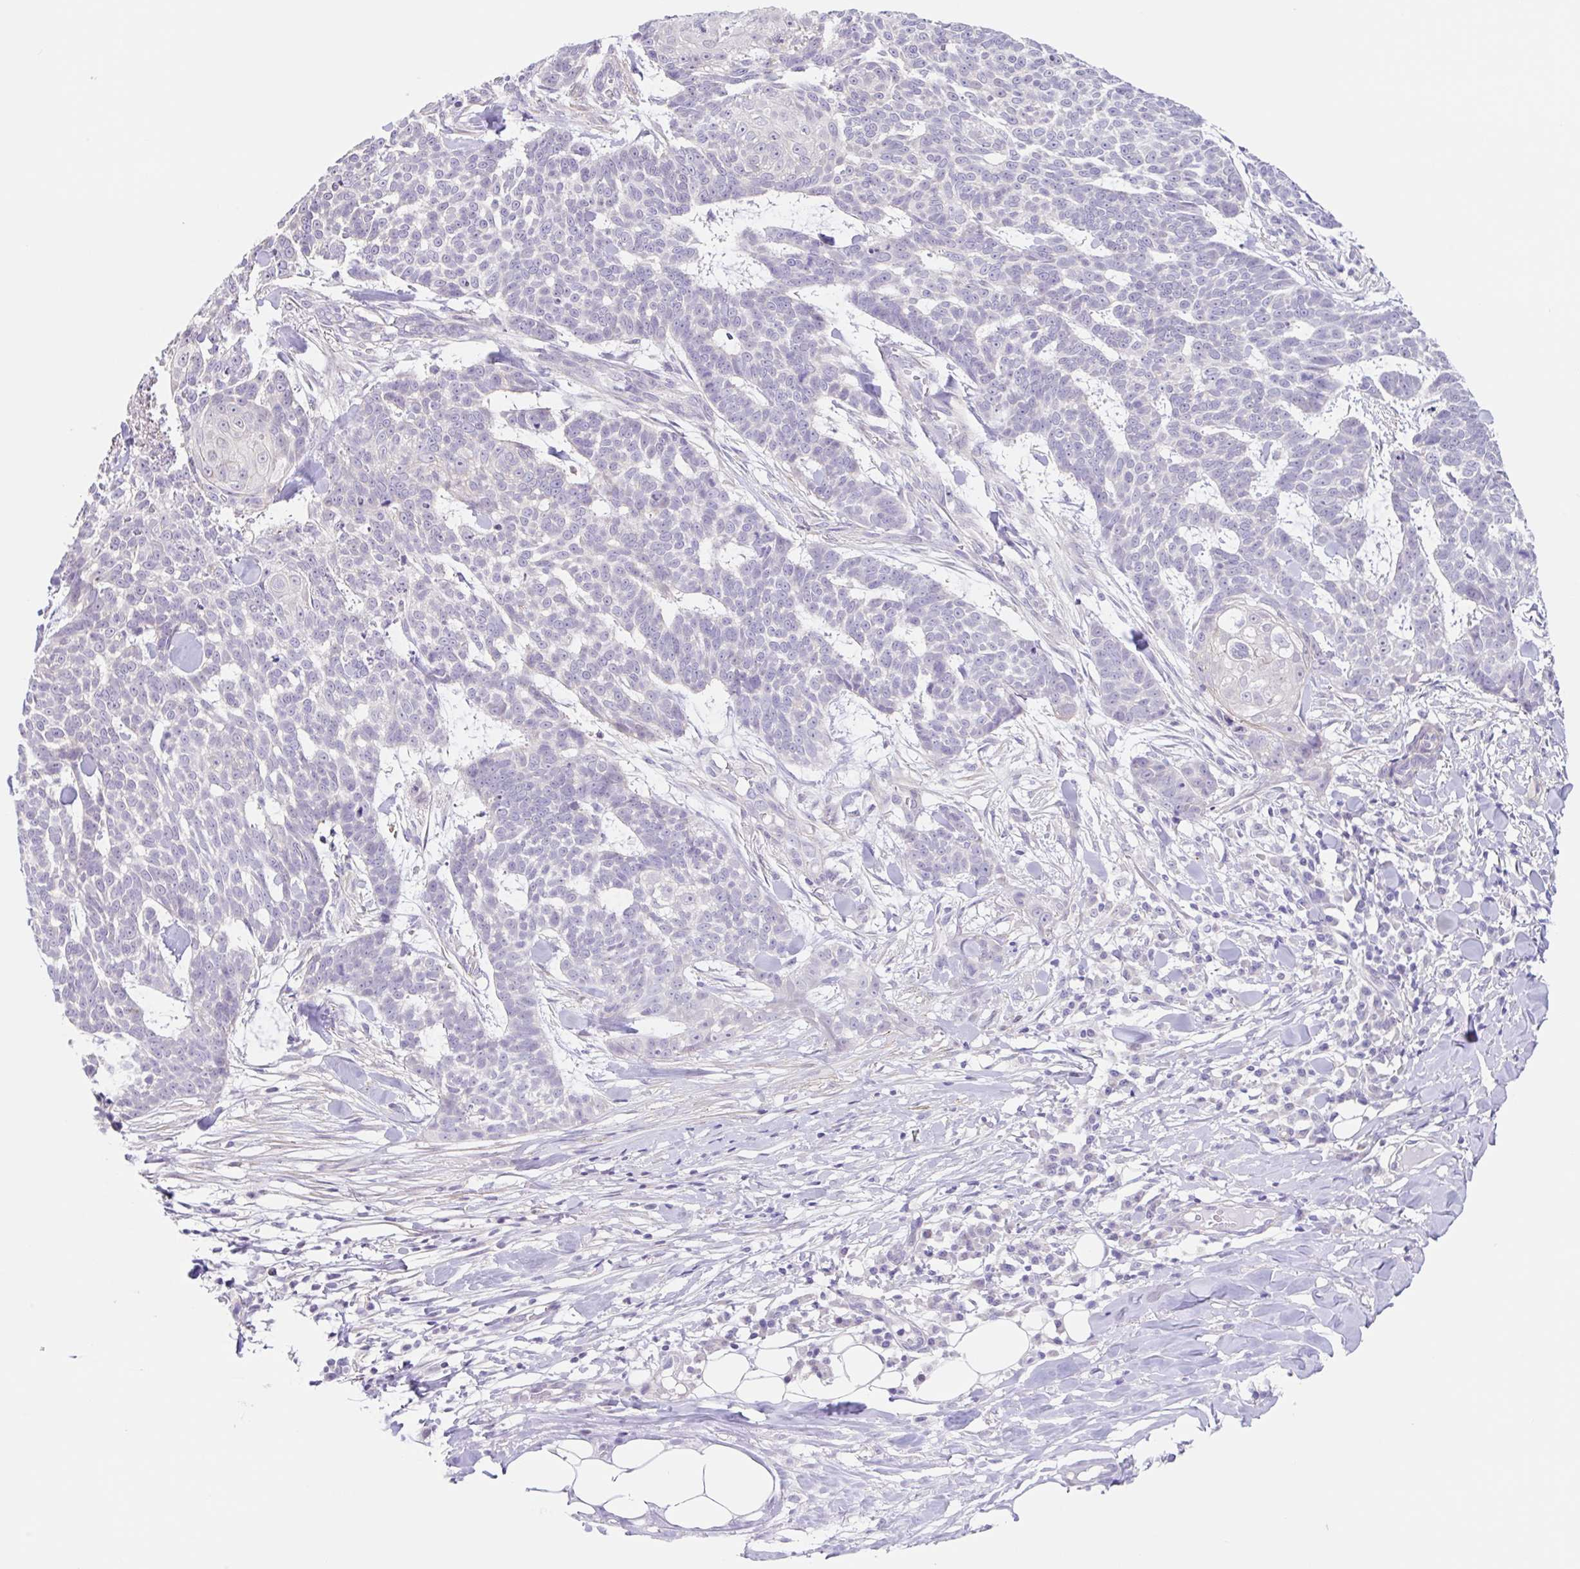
{"staining": {"intensity": "negative", "quantity": "none", "location": "none"}, "tissue": "skin cancer", "cell_type": "Tumor cells", "image_type": "cancer", "snomed": [{"axis": "morphology", "description": "Basal cell carcinoma"}, {"axis": "topography", "description": "Skin"}], "caption": "The immunohistochemistry (IHC) photomicrograph has no significant staining in tumor cells of basal cell carcinoma (skin) tissue.", "gene": "DCAF17", "patient": {"sex": "female", "age": 93}}